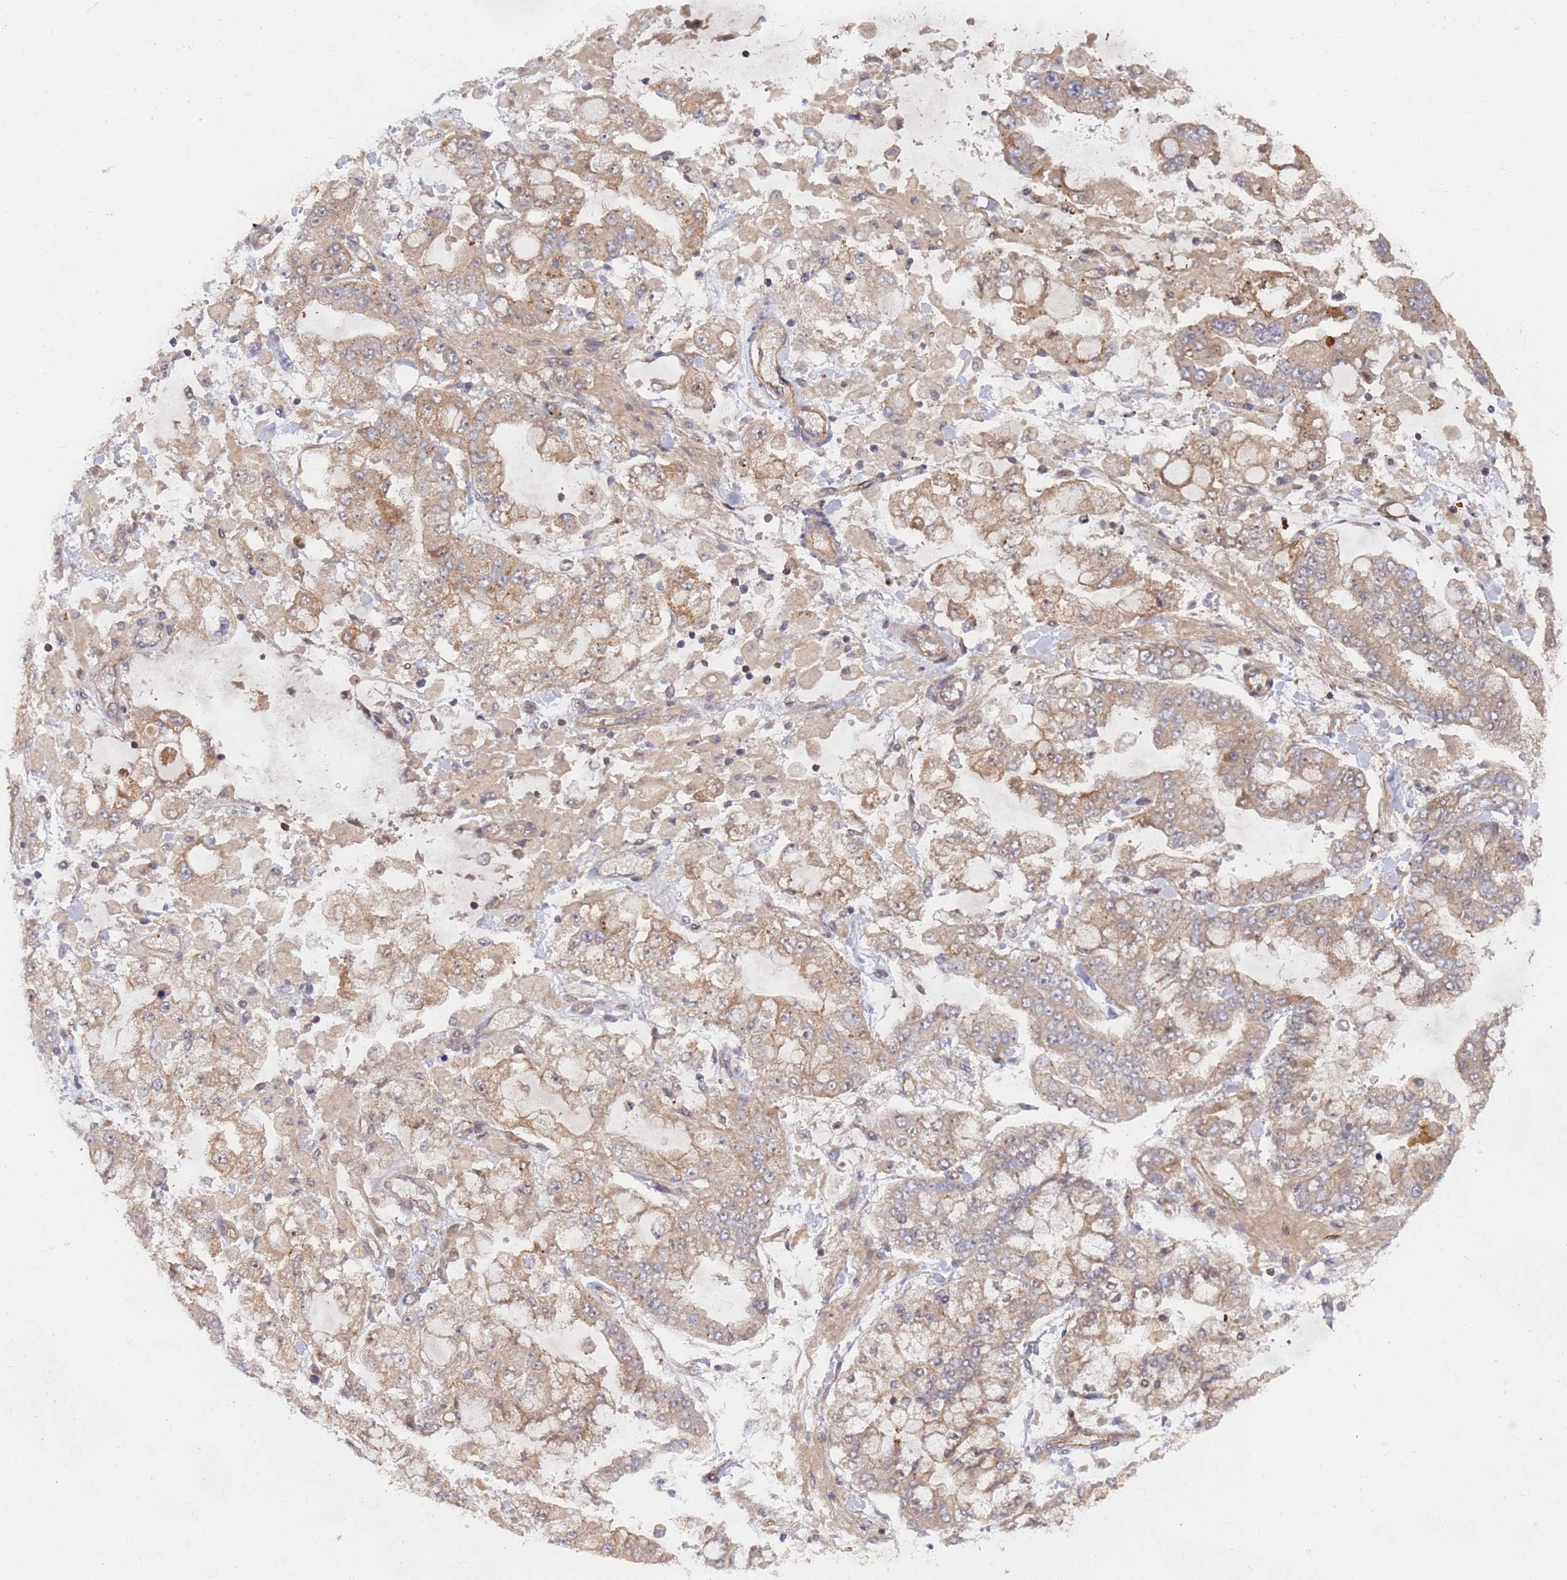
{"staining": {"intensity": "weak", "quantity": ">75%", "location": "cytoplasmic/membranous"}, "tissue": "stomach cancer", "cell_type": "Tumor cells", "image_type": "cancer", "snomed": [{"axis": "morphology", "description": "Normal tissue, NOS"}, {"axis": "morphology", "description": "Adenocarcinoma, NOS"}, {"axis": "topography", "description": "Stomach, upper"}, {"axis": "topography", "description": "Stomach"}], "caption": "A micrograph of stomach adenocarcinoma stained for a protein displays weak cytoplasmic/membranous brown staining in tumor cells.", "gene": "ABCB6", "patient": {"sex": "male", "age": 76}}